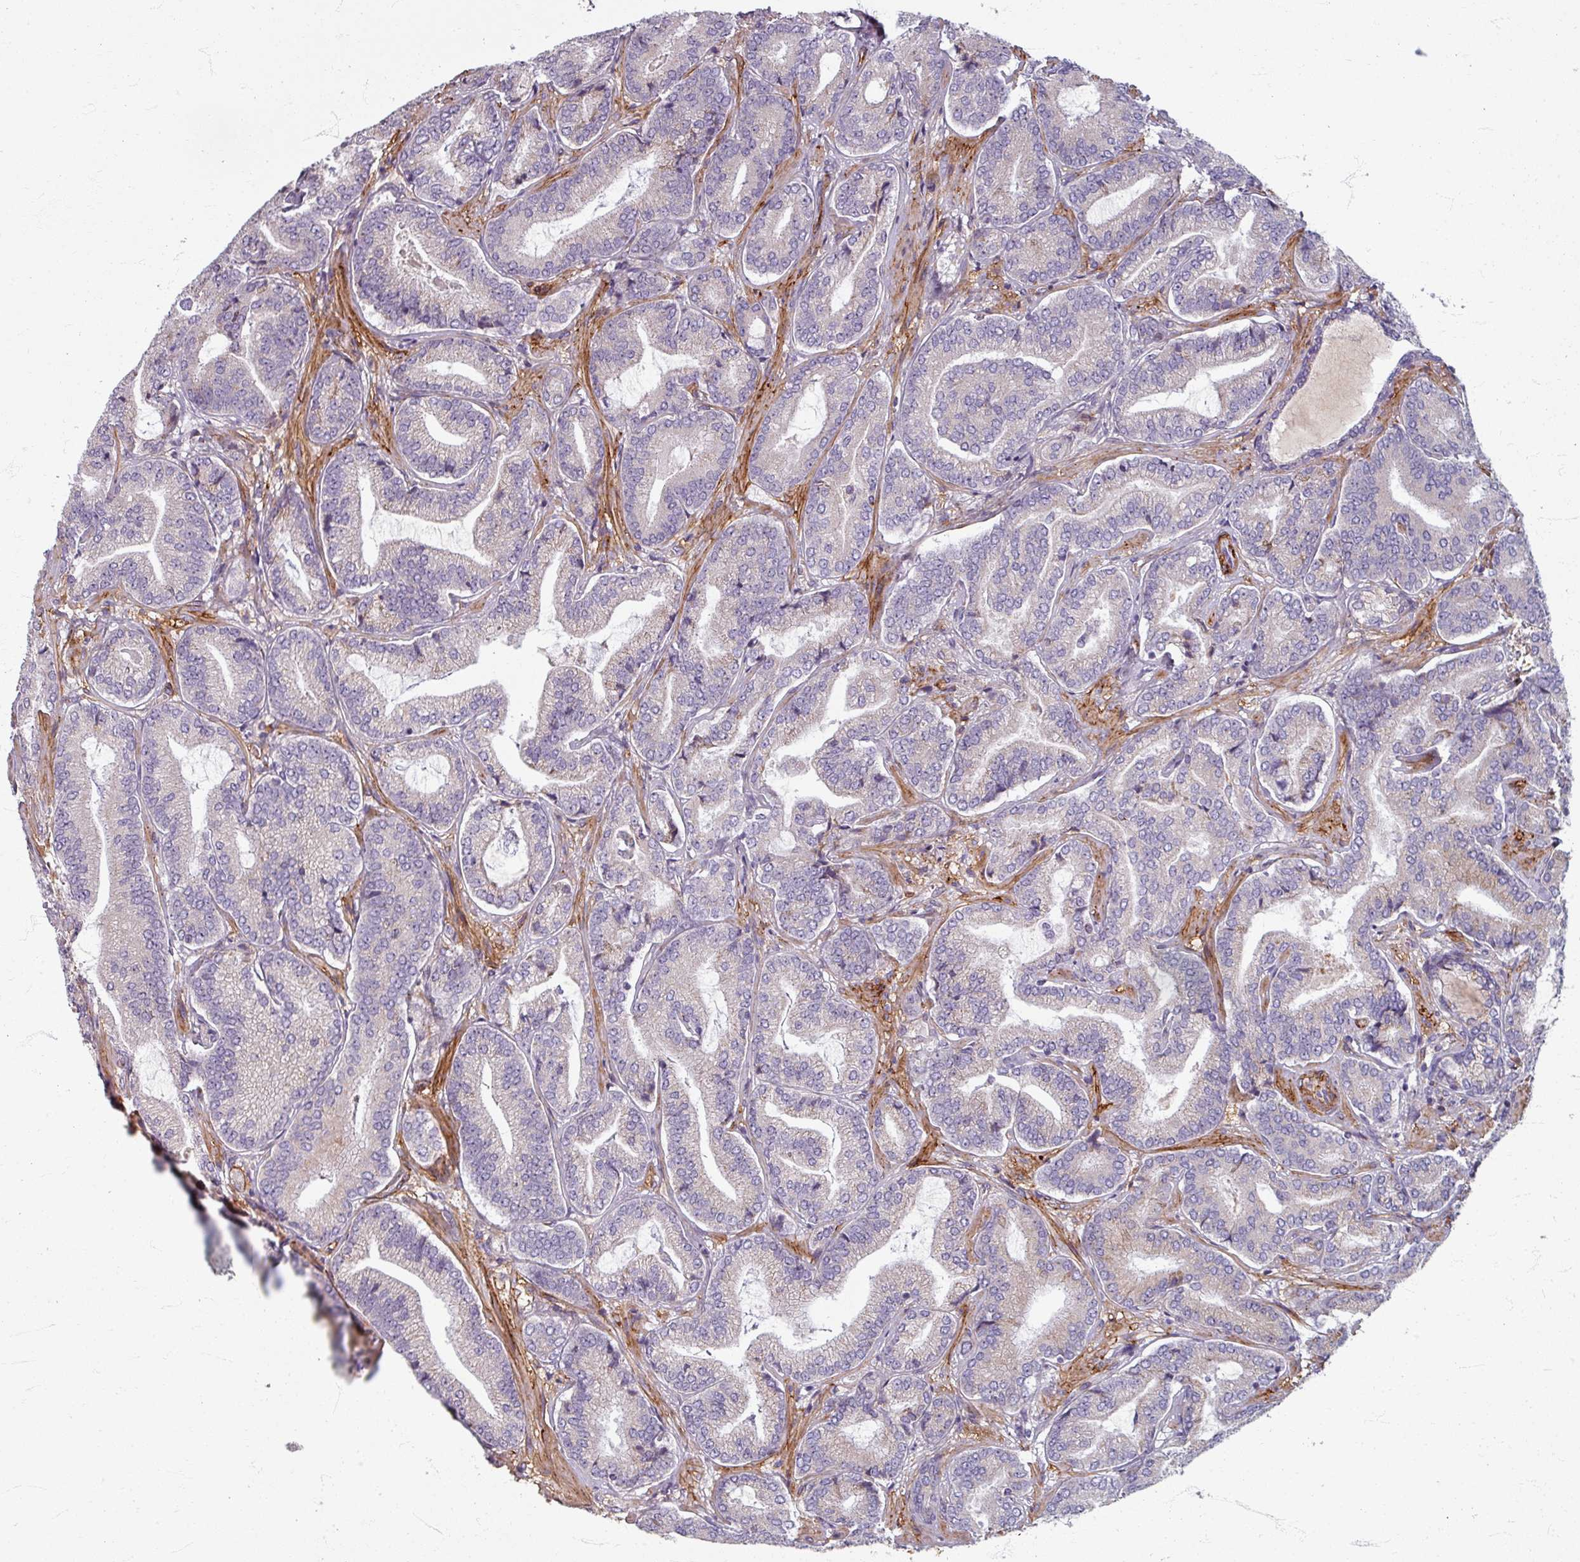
{"staining": {"intensity": "negative", "quantity": "none", "location": "none"}, "tissue": "prostate cancer", "cell_type": "Tumor cells", "image_type": "cancer", "snomed": [{"axis": "morphology", "description": "Adenocarcinoma, Low grade"}, {"axis": "topography", "description": "Prostate and seminal vesicle, NOS"}], "caption": "Immunohistochemistry (IHC) image of prostate cancer stained for a protein (brown), which displays no expression in tumor cells.", "gene": "GABARAPL1", "patient": {"sex": "male", "age": 61}}